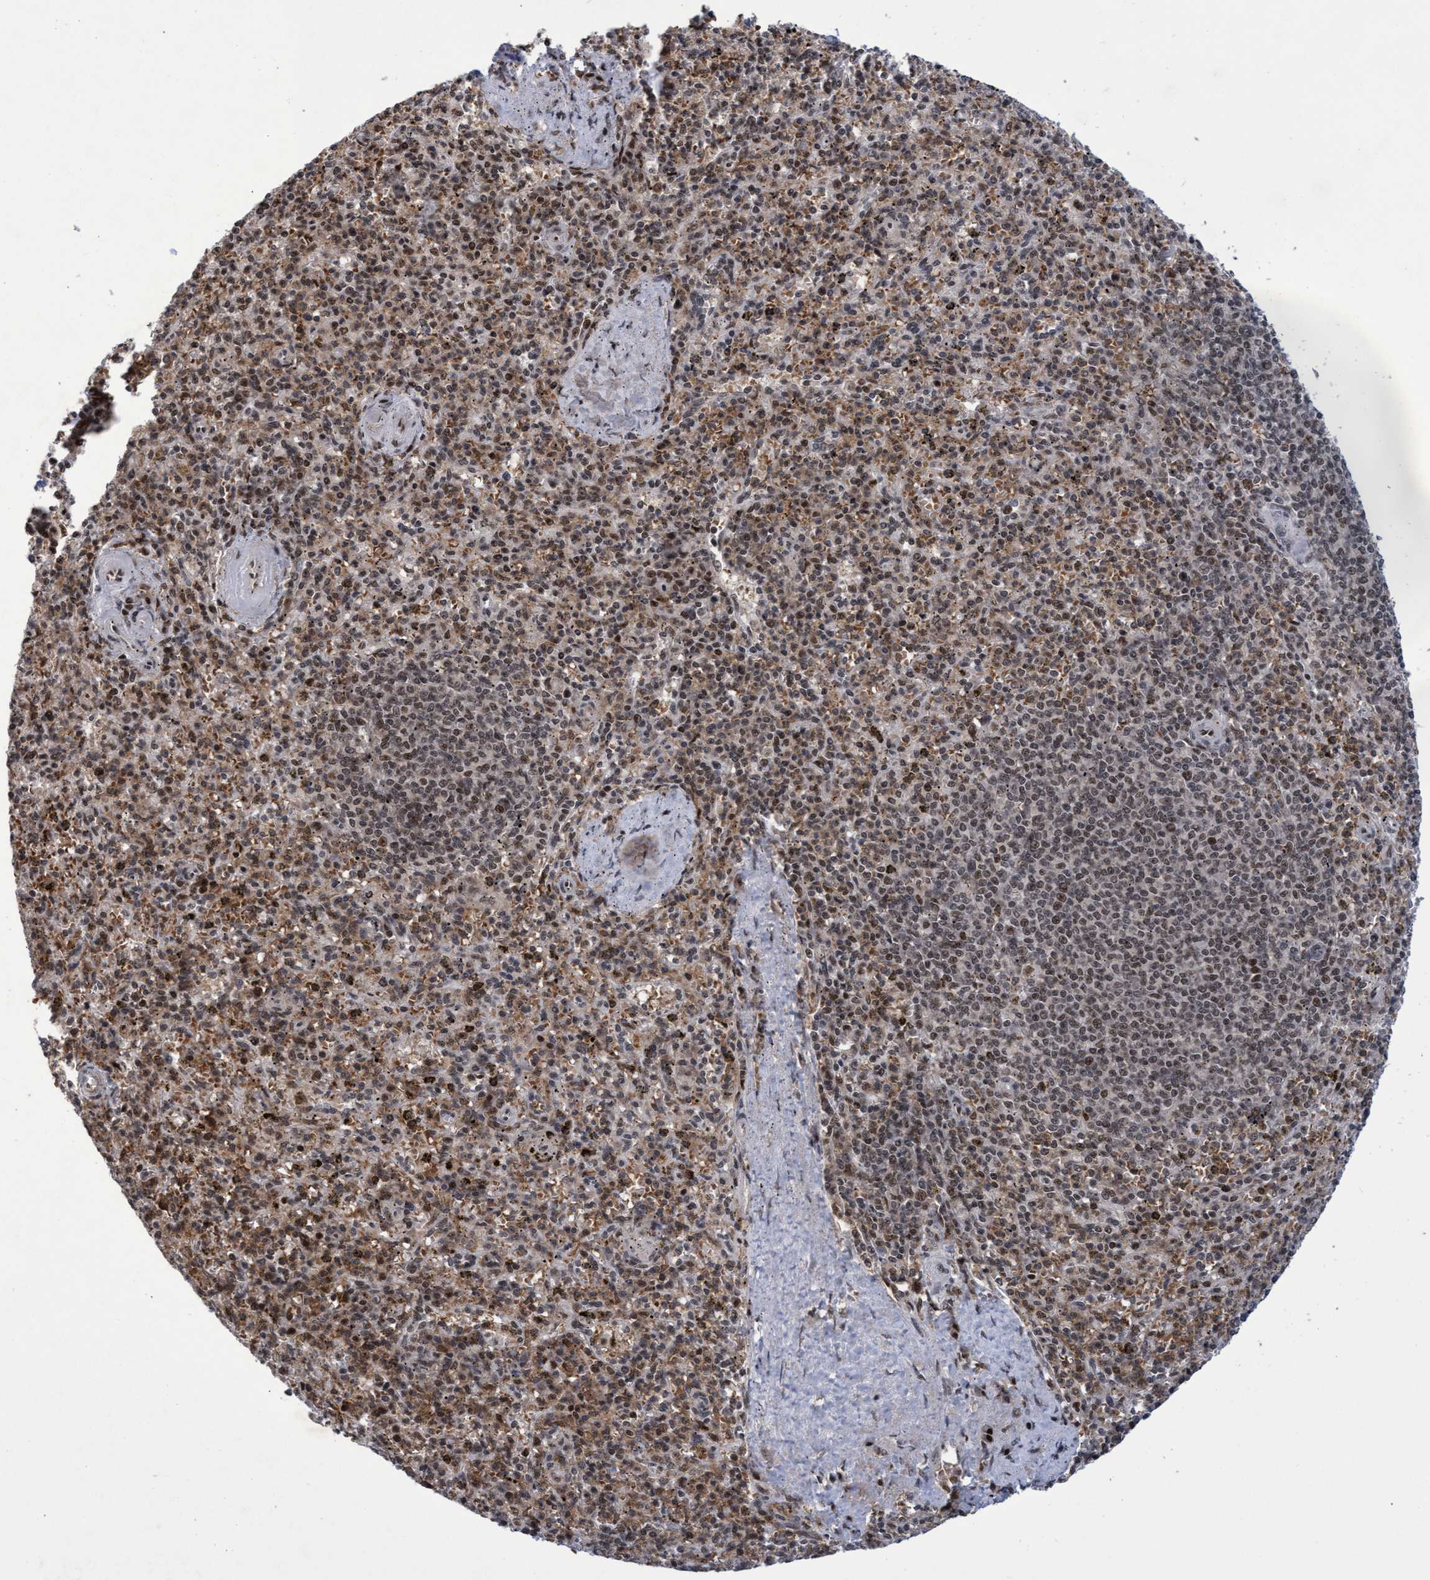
{"staining": {"intensity": "weak", "quantity": ">75%", "location": "cytoplasmic/membranous,nuclear"}, "tissue": "spleen", "cell_type": "Cells in red pulp", "image_type": "normal", "snomed": [{"axis": "morphology", "description": "Normal tissue, NOS"}, {"axis": "topography", "description": "Spleen"}], "caption": "IHC staining of normal spleen, which exhibits low levels of weak cytoplasmic/membranous,nuclear expression in approximately >75% of cells in red pulp indicating weak cytoplasmic/membranous,nuclear protein staining. The staining was performed using DAB (3,3'-diaminobenzidine) (brown) for protein detection and nuclei were counterstained in hematoxylin (blue).", "gene": "GTF2F1", "patient": {"sex": "male", "age": 72}}